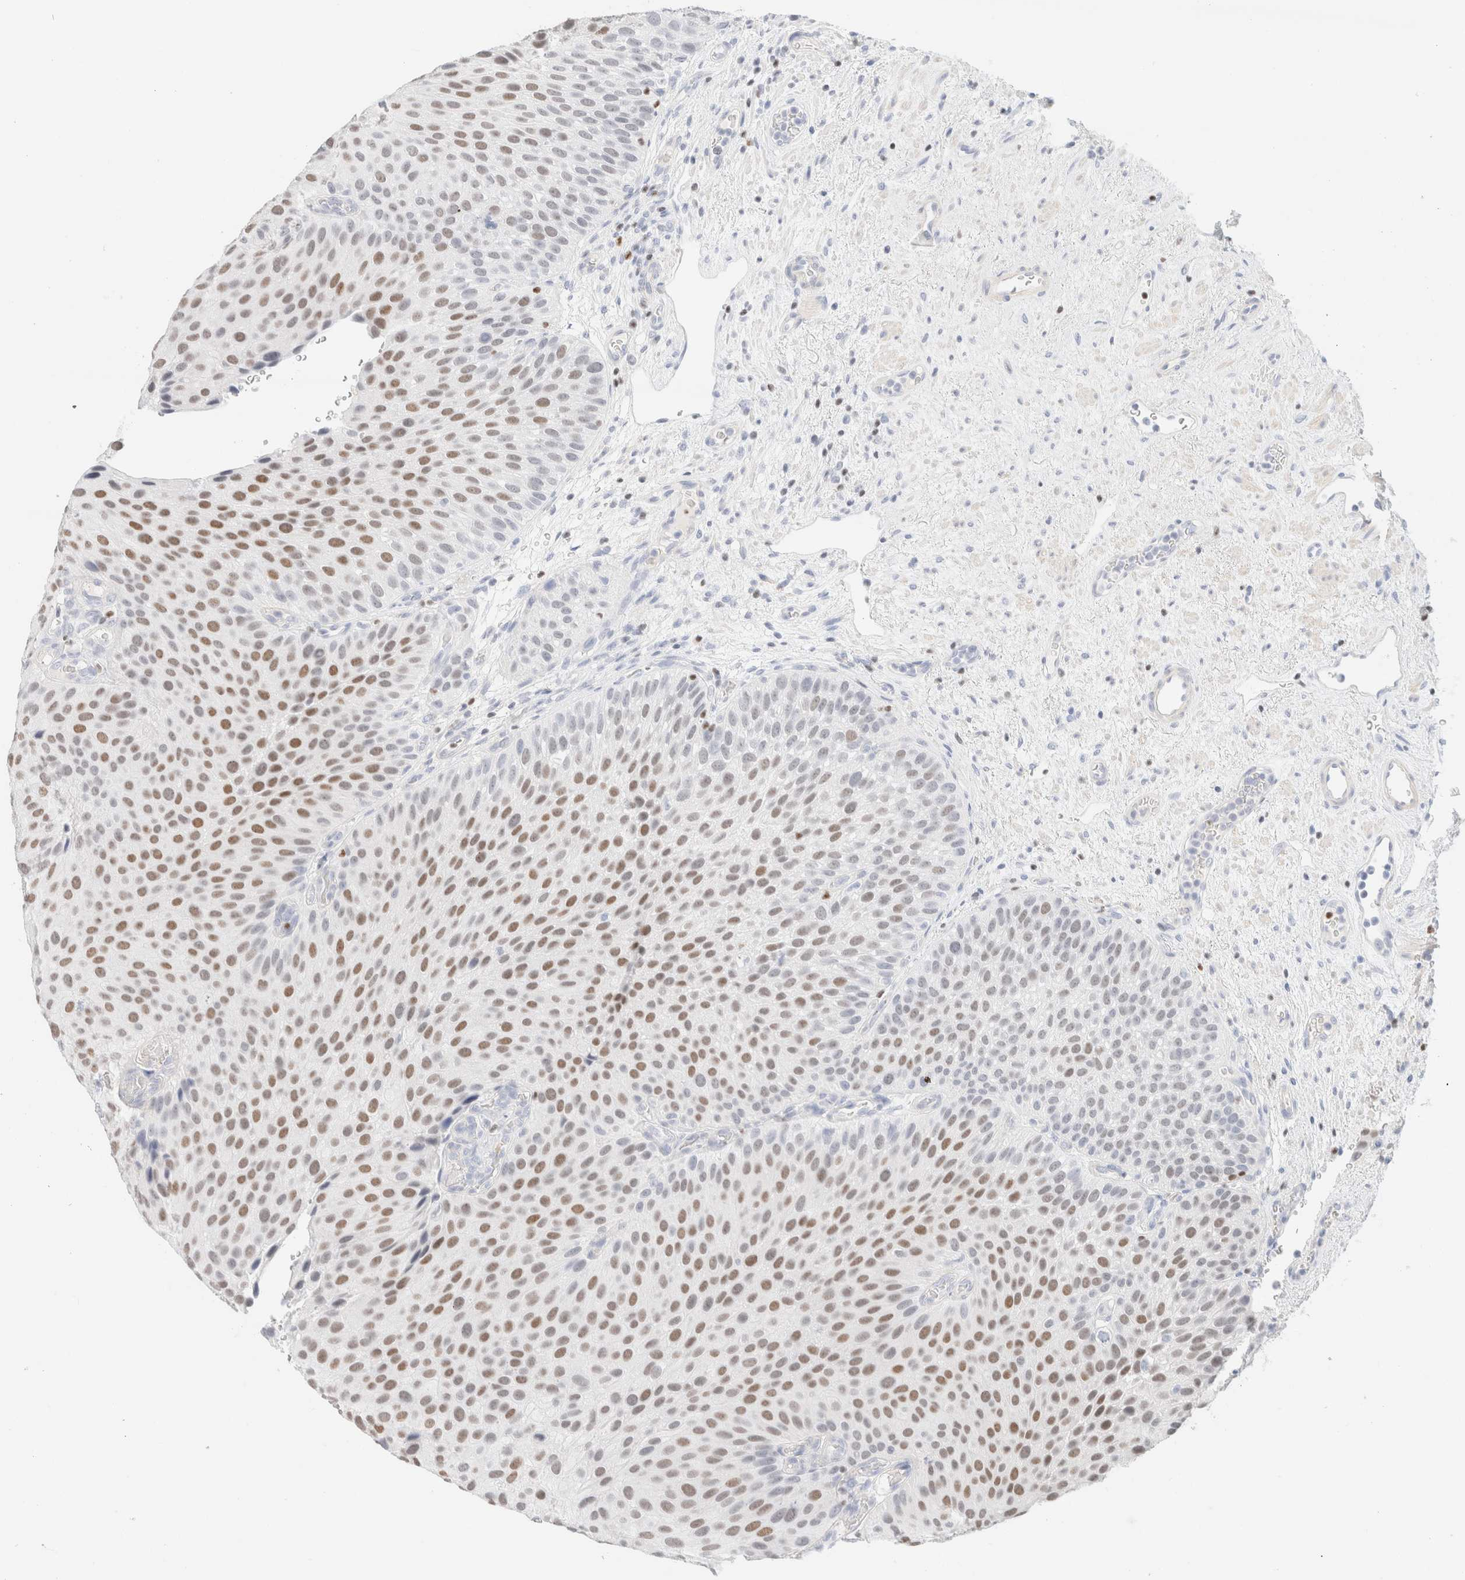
{"staining": {"intensity": "moderate", "quantity": ">75%", "location": "nuclear"}, "tissue": "urothelial cancer", "cell_type": "Tumor cells", "image_type": "cancer", "snomed": [{"axis": "morphology", "description": "Normal tissue, NOS"}, {"axis": "morphology", "description": "Urothelial carcinoma, Low grade"}, {"axis": "topography", "description": "Urinary bladder"}, {"axis": "topography", "description": "Prostate"}], "caption": "Immunohistochemistry (IHC) of human low-grade urothelial carcinoma shows medium levels of moderate nuclear staining in about >75% of tumor cells.", "gene": "IKZF3", "patient": {"sex": "male", "age": 60}}